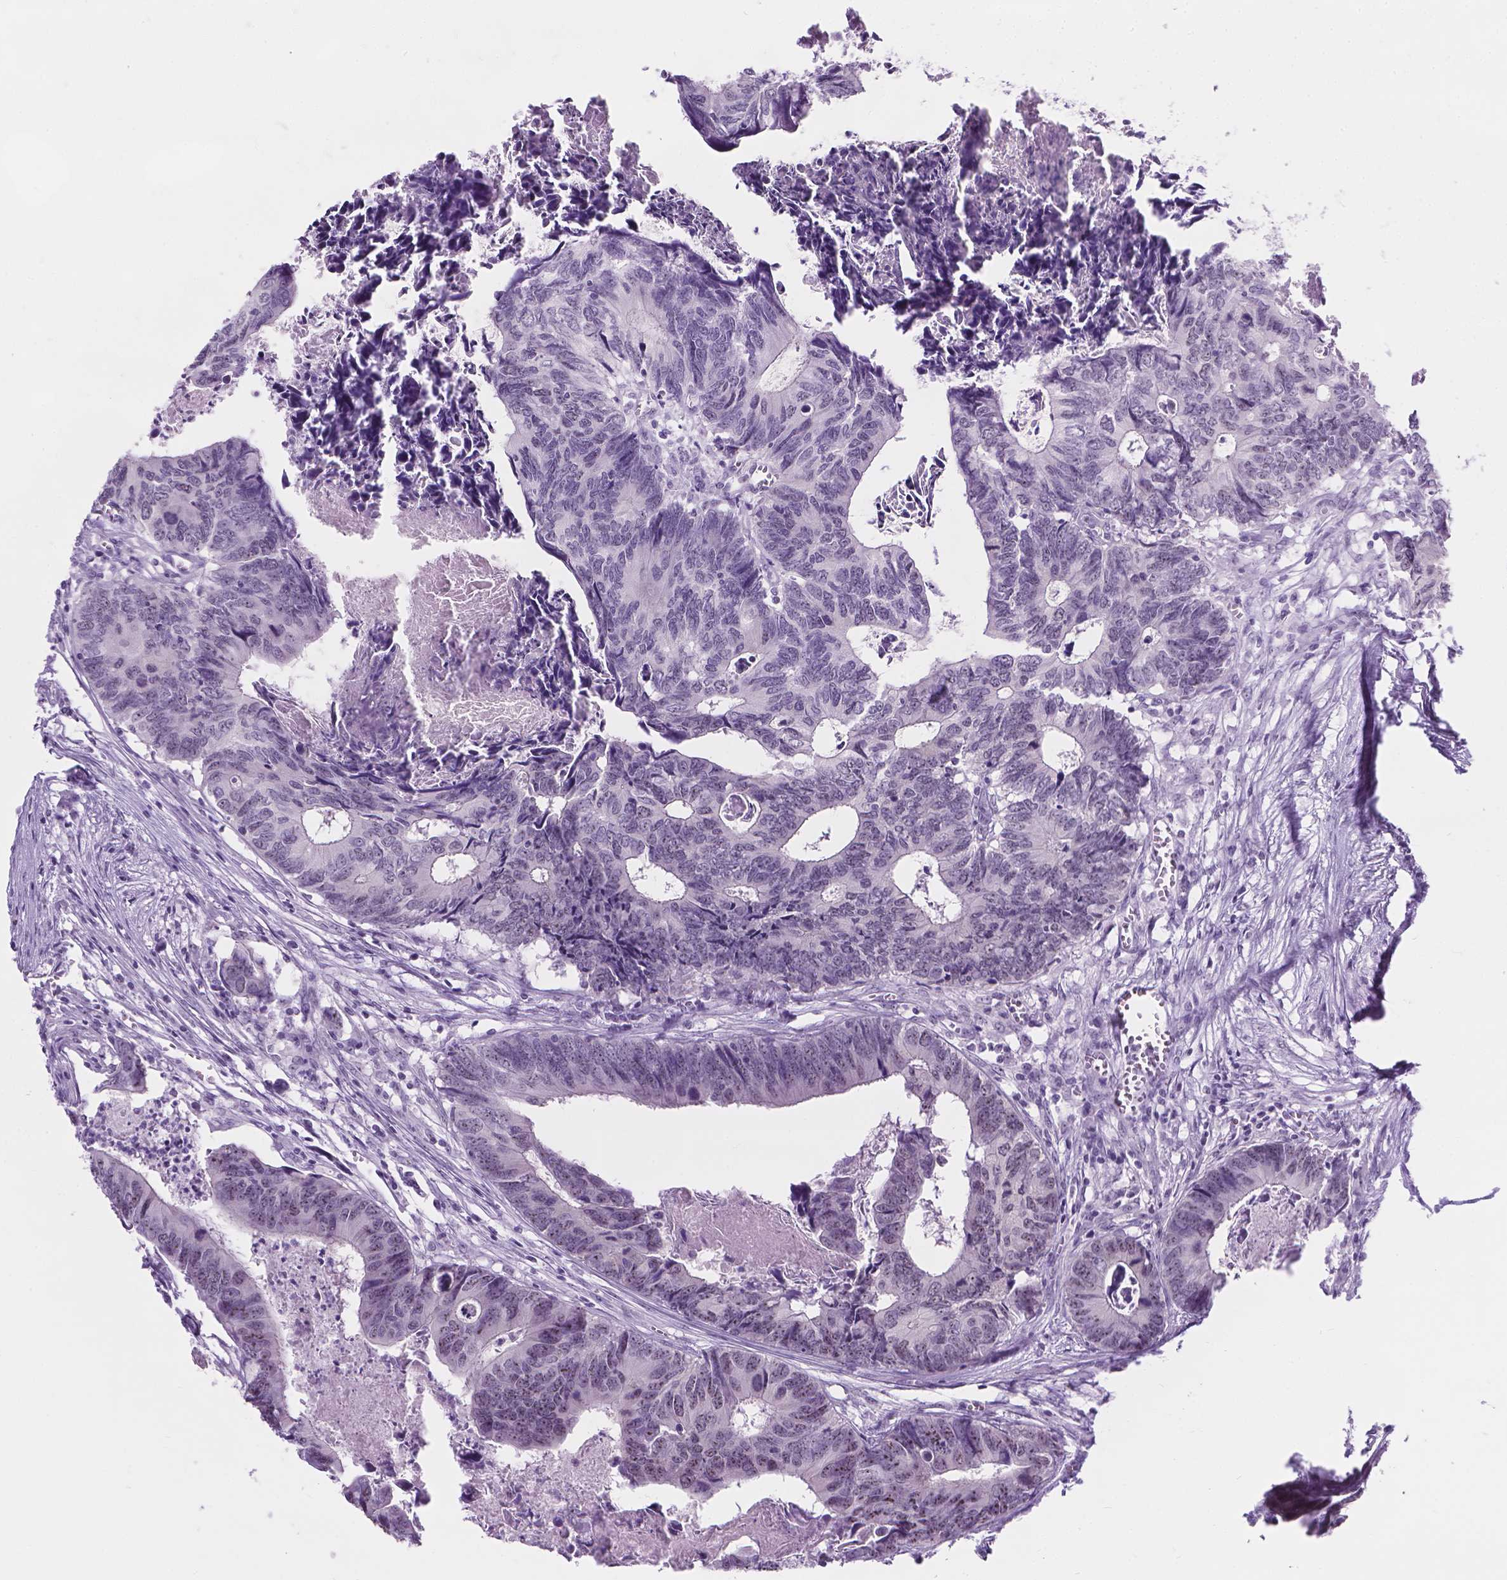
{"staining": {"intensity": "weak", "quantity": "<25%", "location": "nuclear"}, "tissue": "colorectal cancer", "cell_type": "Tumor cells", "image_type": "cancer", "snomed": [{"axis": "morphology", "description": "Adenocarcinoma, NOS"}, {"axis": "topography", "description": "Colon"}], "caption": "There is no significant staining in tumor cells of adenocarcinoma (colorectal).", "gene": "NOL7", "patient": {"sex": "female", "age": 82}}